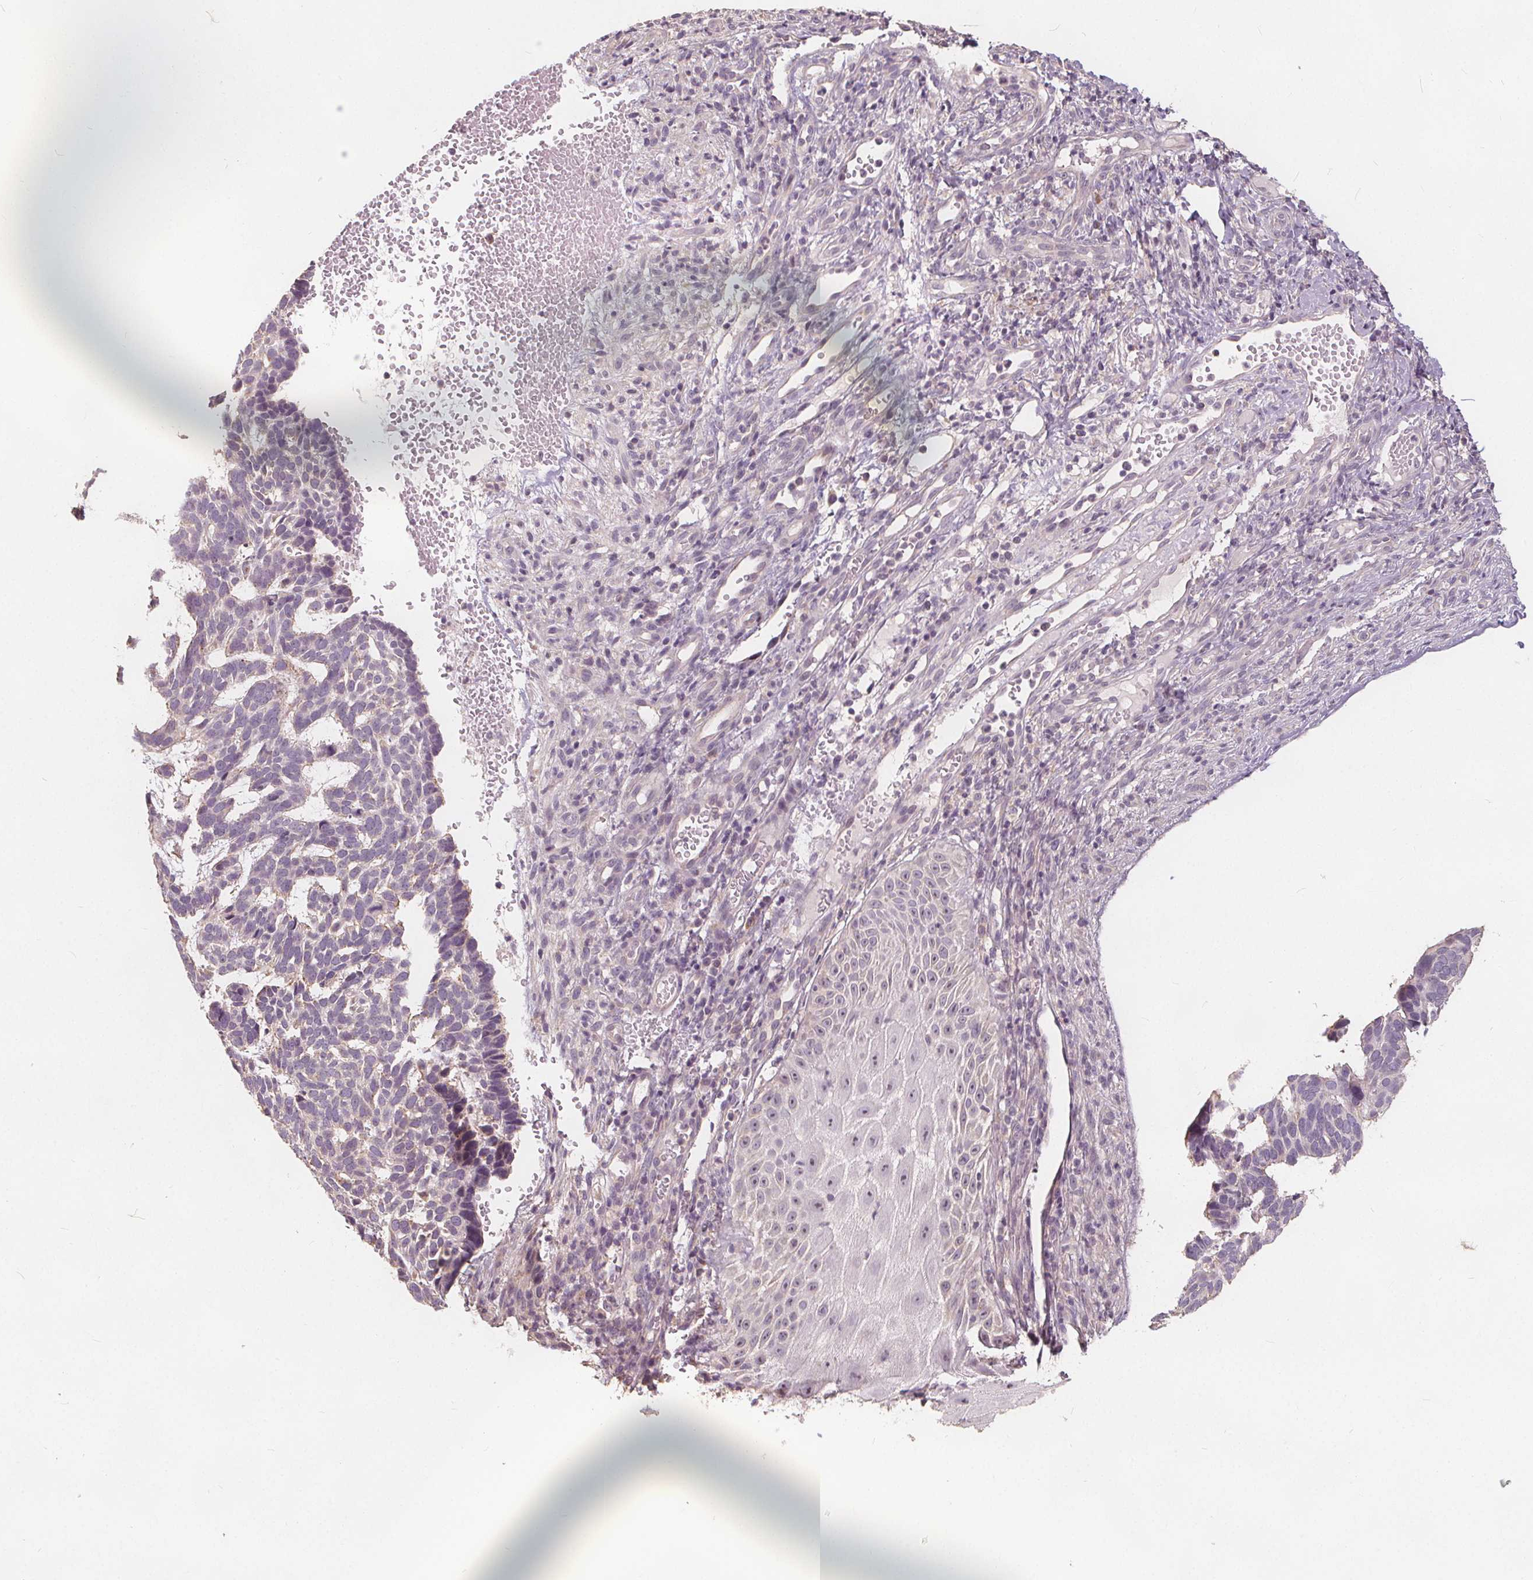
{"staining": {"intensity": "negative", "quantity": "none", "location": "none"}, "tissue": "skin cancer", "cell_type": "Tumor cells", "image_type": "cancer", "snomed": [{"axis": "morphology", "description": "Basal cell carcinoma"}, {"axis": "topography", "description": "Skin"}], "caption": "Skin cancer (basal cell carcinoma) was stained to show a protein in brown. There is no significant expression in tumor cells.", "gene": "DRC3", "patient": {"sex": "male", "age": 78}}